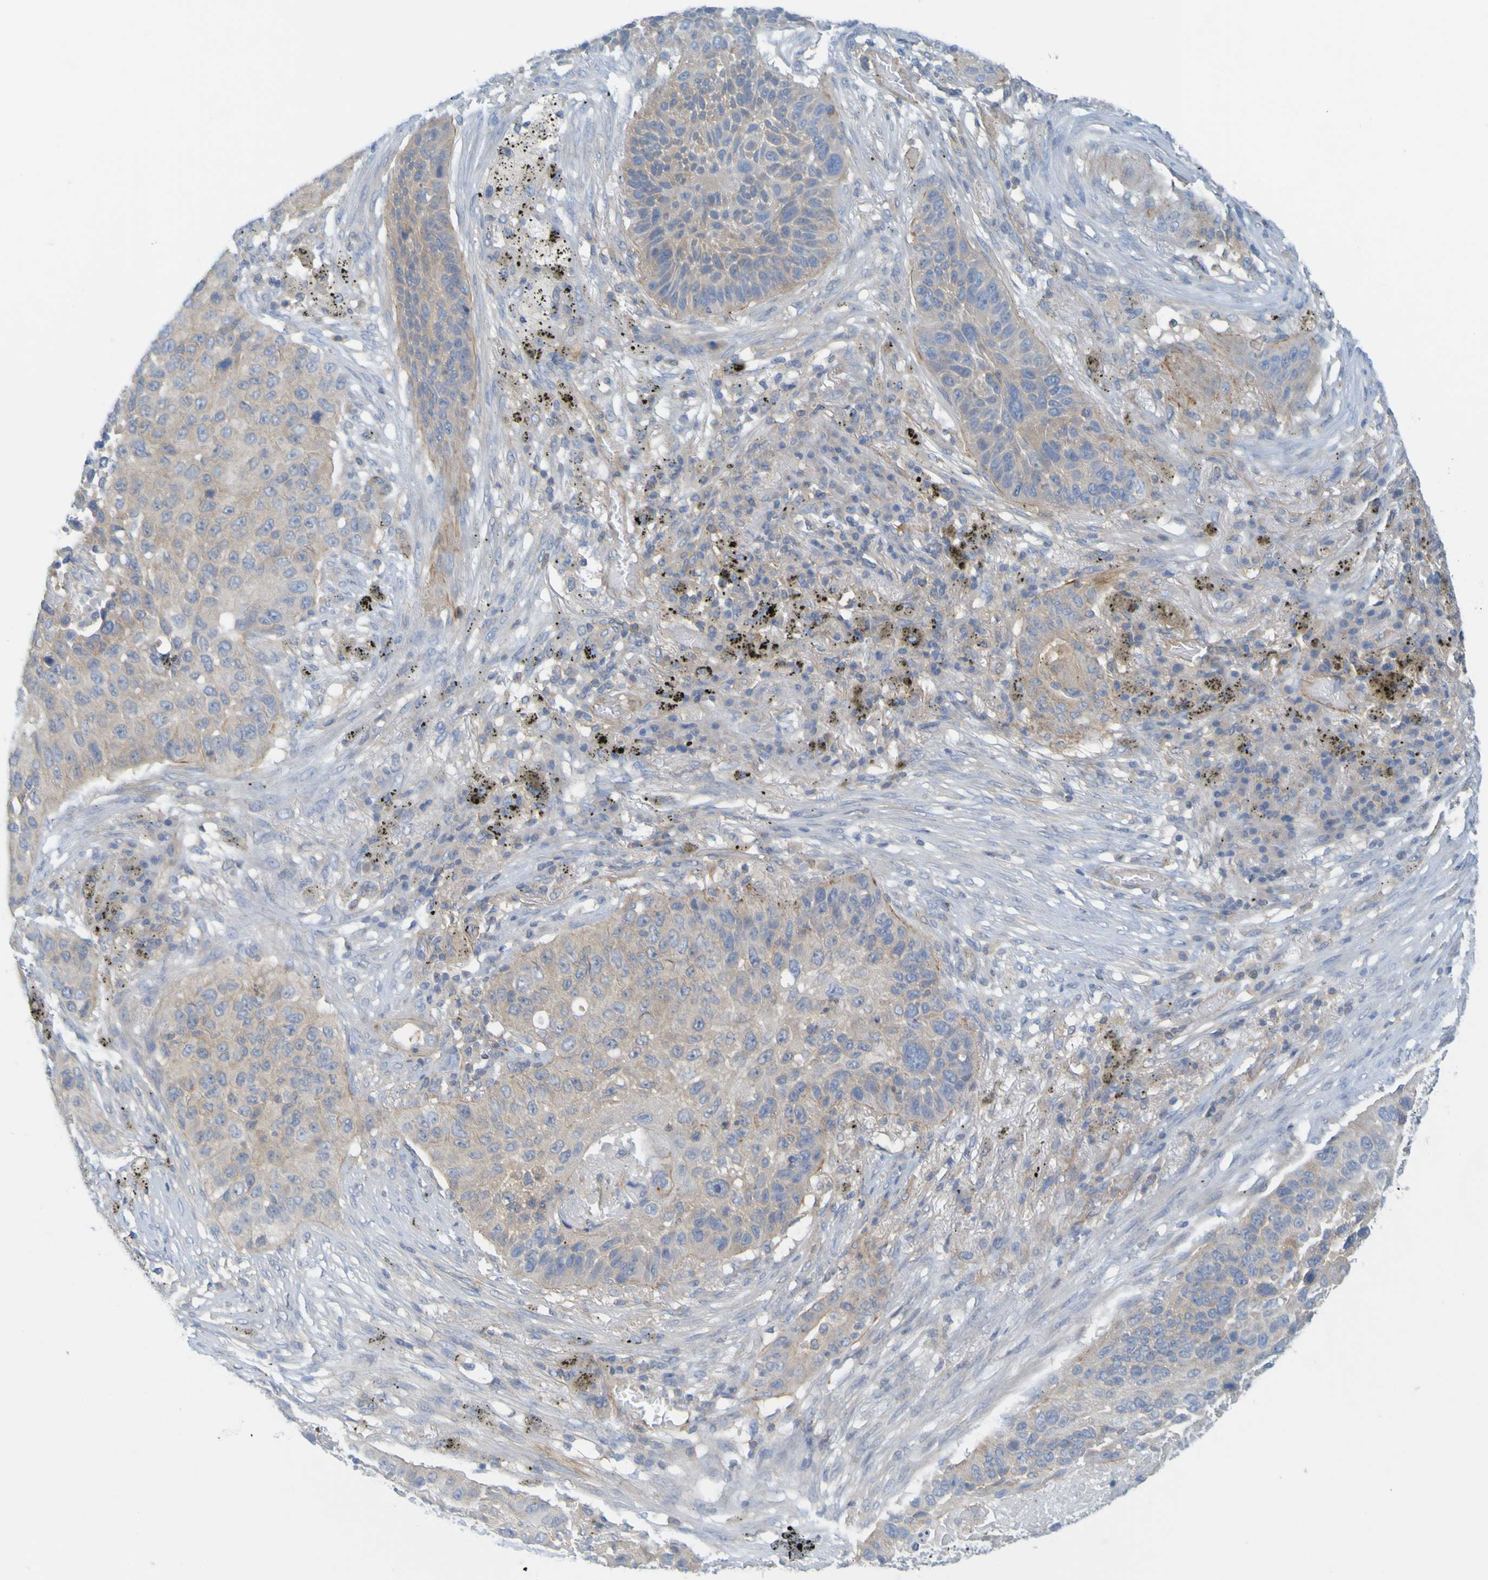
{"staining": {"intensity": "weak", "quantity": ">75%", "location": "cytoplasmic/membranous"}, "tissue": "lung cancer", "cell_type": "Tumor cells", "image_type": "cancer", "snomed": [{"axis": "morphology", "description": "Squamous cell carcinoma, NOS"}, {"axis": "topography", "description": "Lung"}], "caption": "IHC photomicrograph of lung squamous cell carcinoma stained for a protein (brown), which demonstrates low levels of weak cytoplasmic/membranous positivity in about >75% of tumor cells.", "gene": "APPL1", "patient": {"sex": "male", "age": 57}}